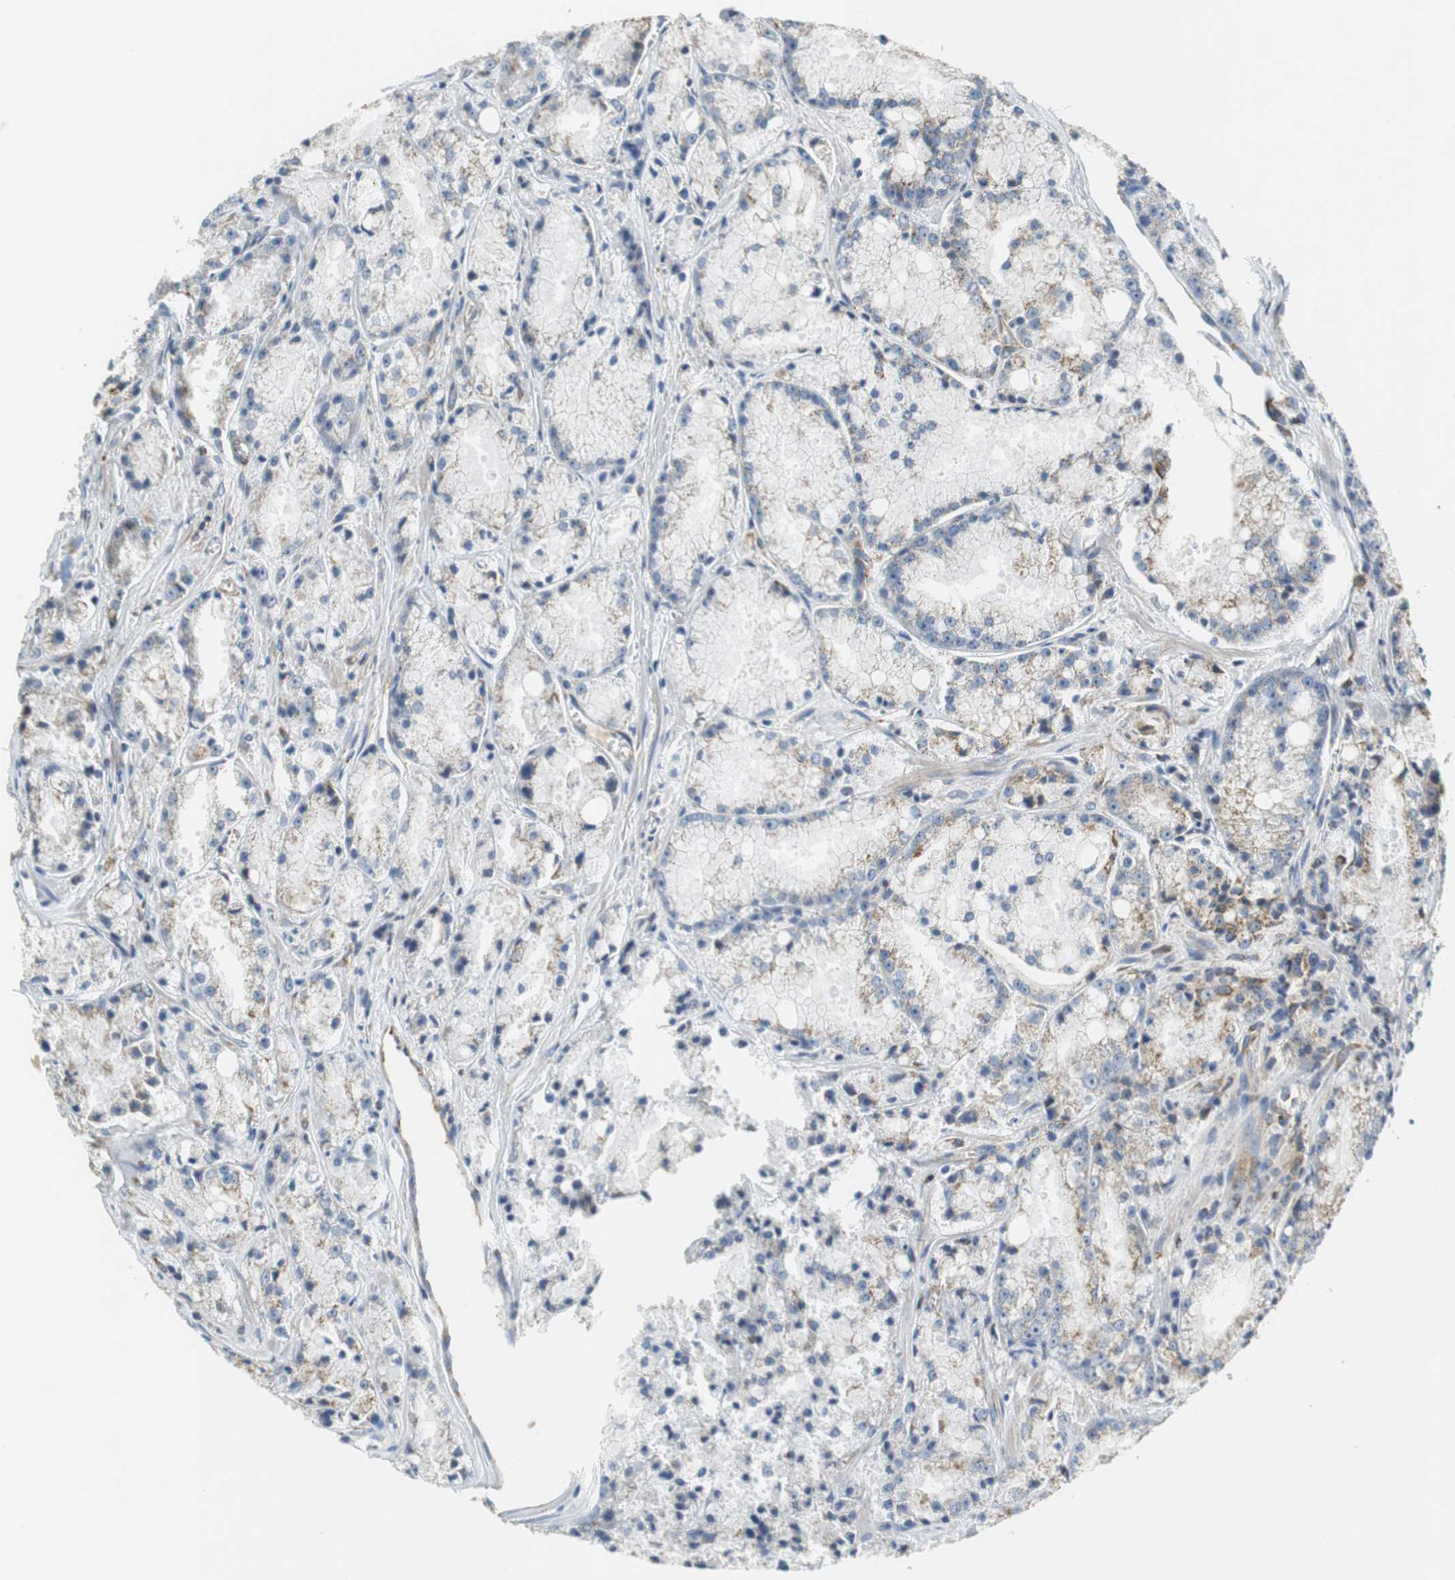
{"staining": {"intensity": "moderate", "quantity": "<25%", "location": "cytoplasmic/membranous"}, "tissue": "prostate cancer", "cell_type": "Tumor cells", "image_type": "cancer", "snomed": [{"axis": "morphology", "description": "Adenocarcinoma, Low grade"}, {"axis": "topography", "description": "Prostate"}], "caption": "Immunohistochemistry (IHC) (DAB (3,3'-diaminobenzidine)) staining of adenocarcinoma (low-grade) (prostate) shows moderate cytoplasmic/membranous protein expression in about <25% of tumor cells. (Brightfield microscopy of DAB IHC at high magnification).", "gene": "GSTK1", "patient": {"sex": "male", "age": 64}}